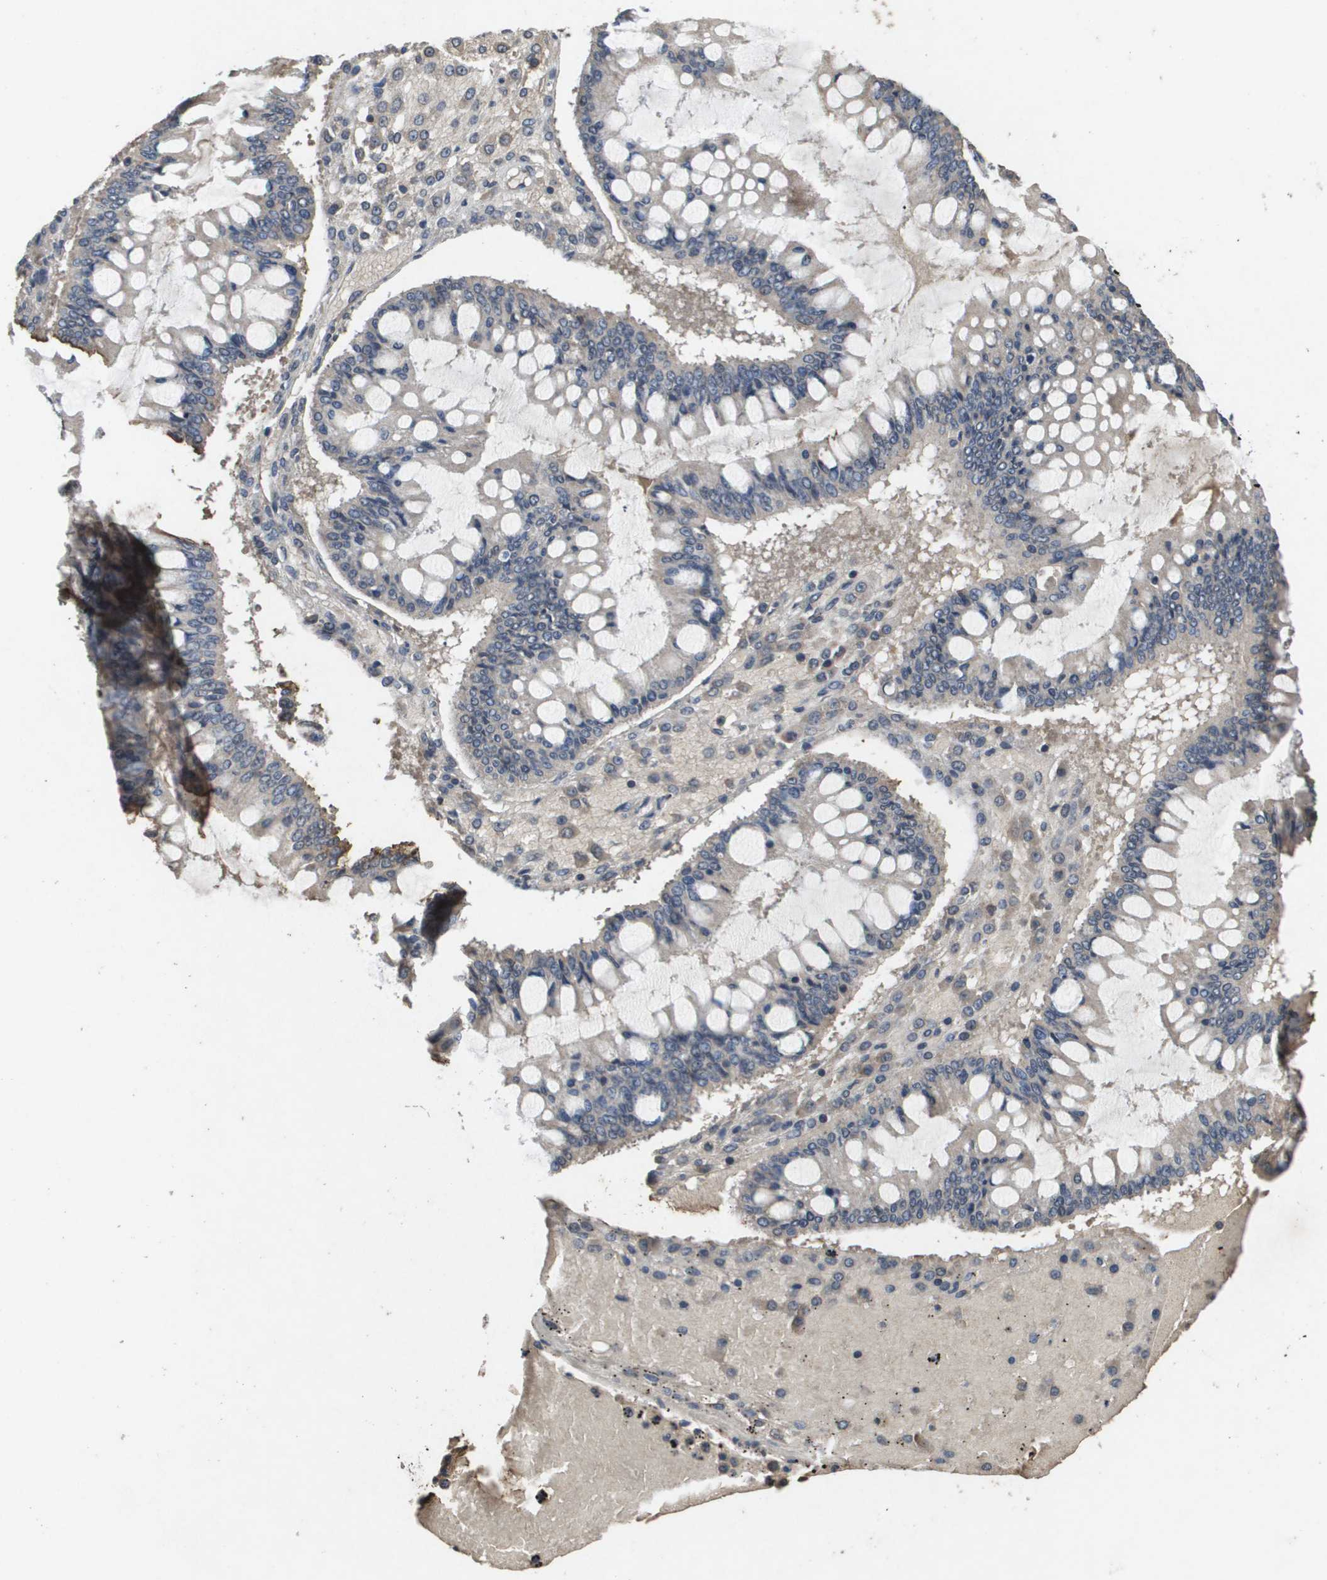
{"staining": {"intensity": "negative", "quantity": "none", "location": "none"}, "tissue": "ovarian cancer", "cell_type": "Tumor cells", "image_type": "cancer", "snomed": [{"axis": "morphology", "description": "Cystadenocarcinoma, mucinous, NOS"}, {"axis": "topography", "description": "Ovary"}], "caption": "Immunohistochemistry (IHC) micrograph of mucinous cystadenocarcinoma (ovarian) stained for a protein (brown), which displays no expression in tumor cells.", "gene": "PROC", "patient": {"sex": "female", "age": 73}}